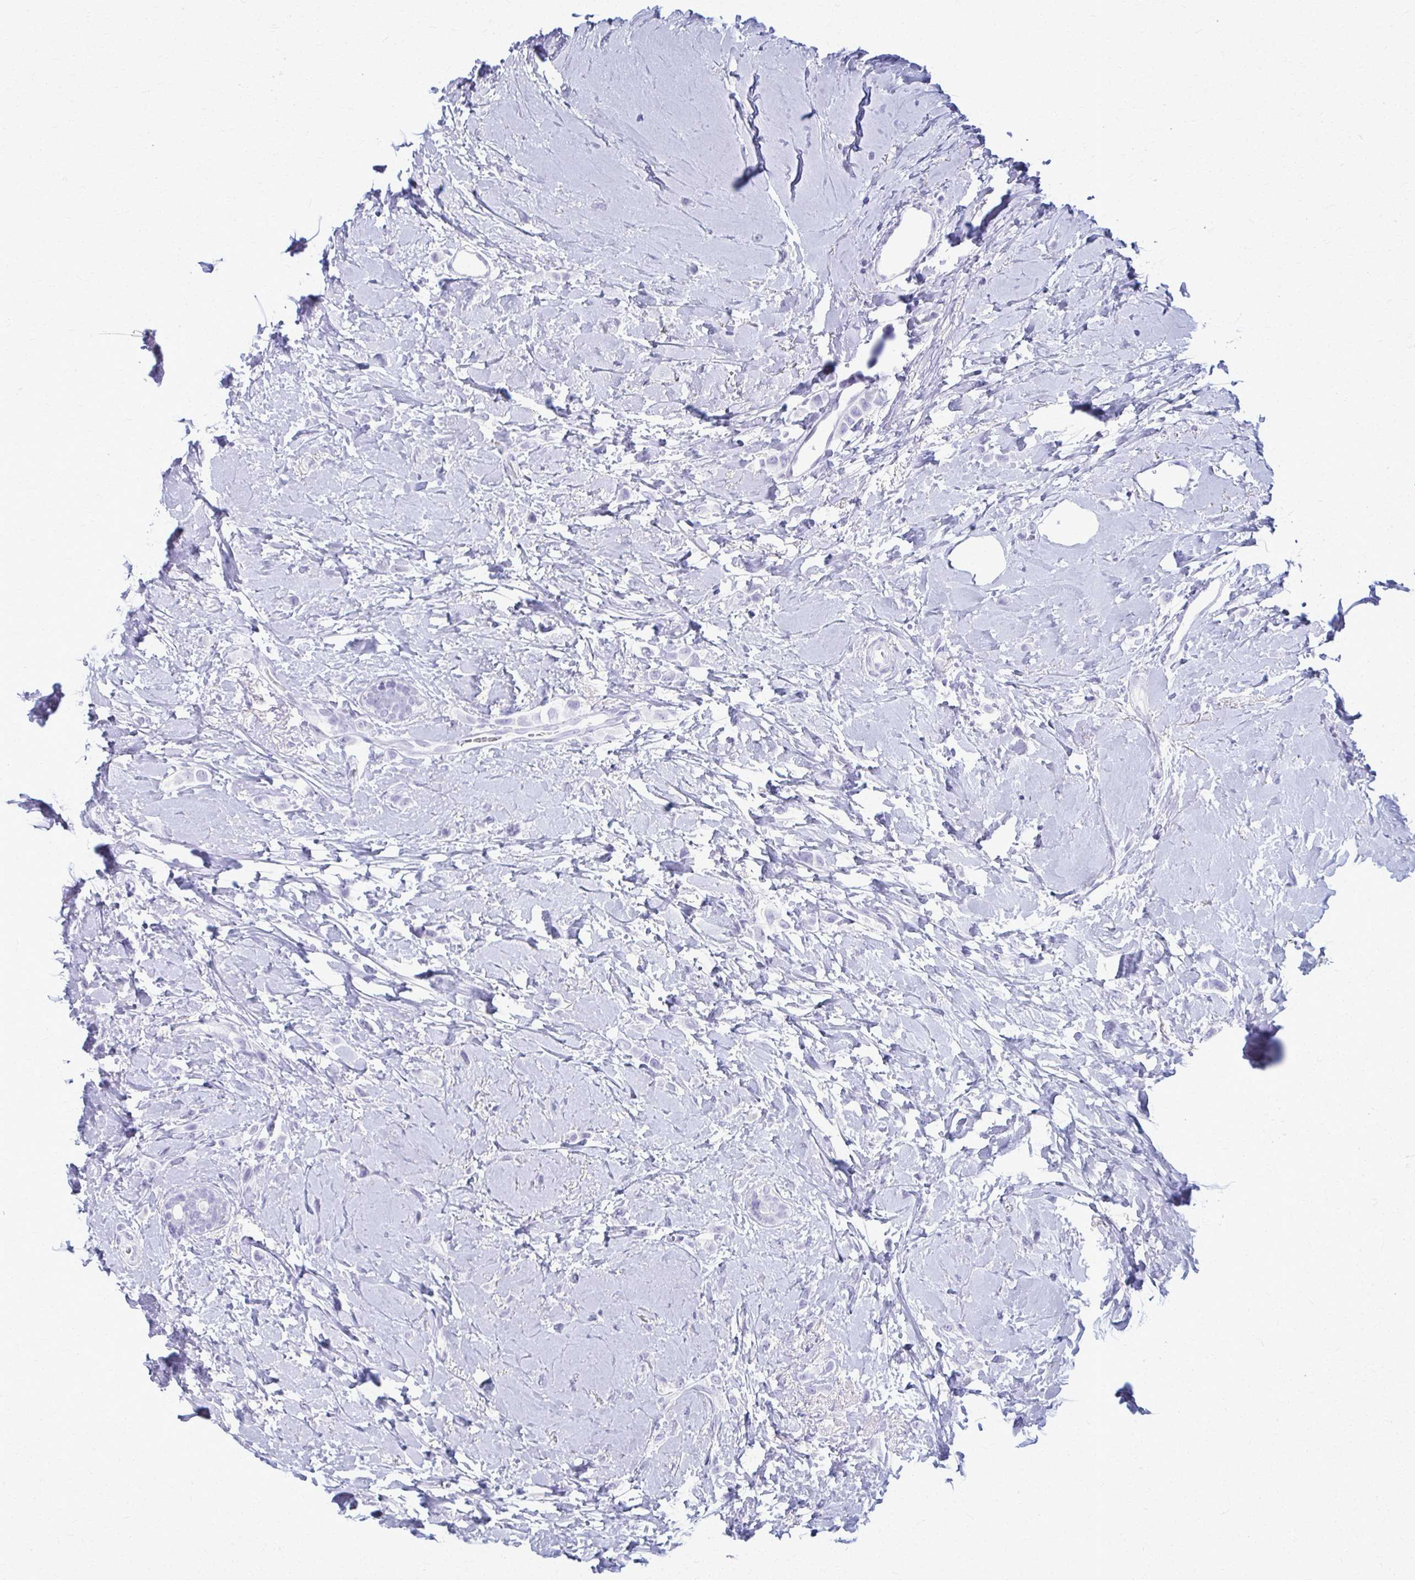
{"staining": {"intensity": "negative", "quantity": "none", "location": "none"}, "tissue": "breast cancer", "cell_type": "Tumor cells", "image_type": "cancer", "snomed": [{"axis": "morphology", "description": "Lobular carcinoma"}, {"axis": "topography", "description": "Breast"}], "caption": "Tumor cells show no significant protein positivity in breast cancer (lobular carcinoma). Nuclei are stained in blue.", "gene": "ACSM2B", "patient": {"sex": "female", "age": 66}}